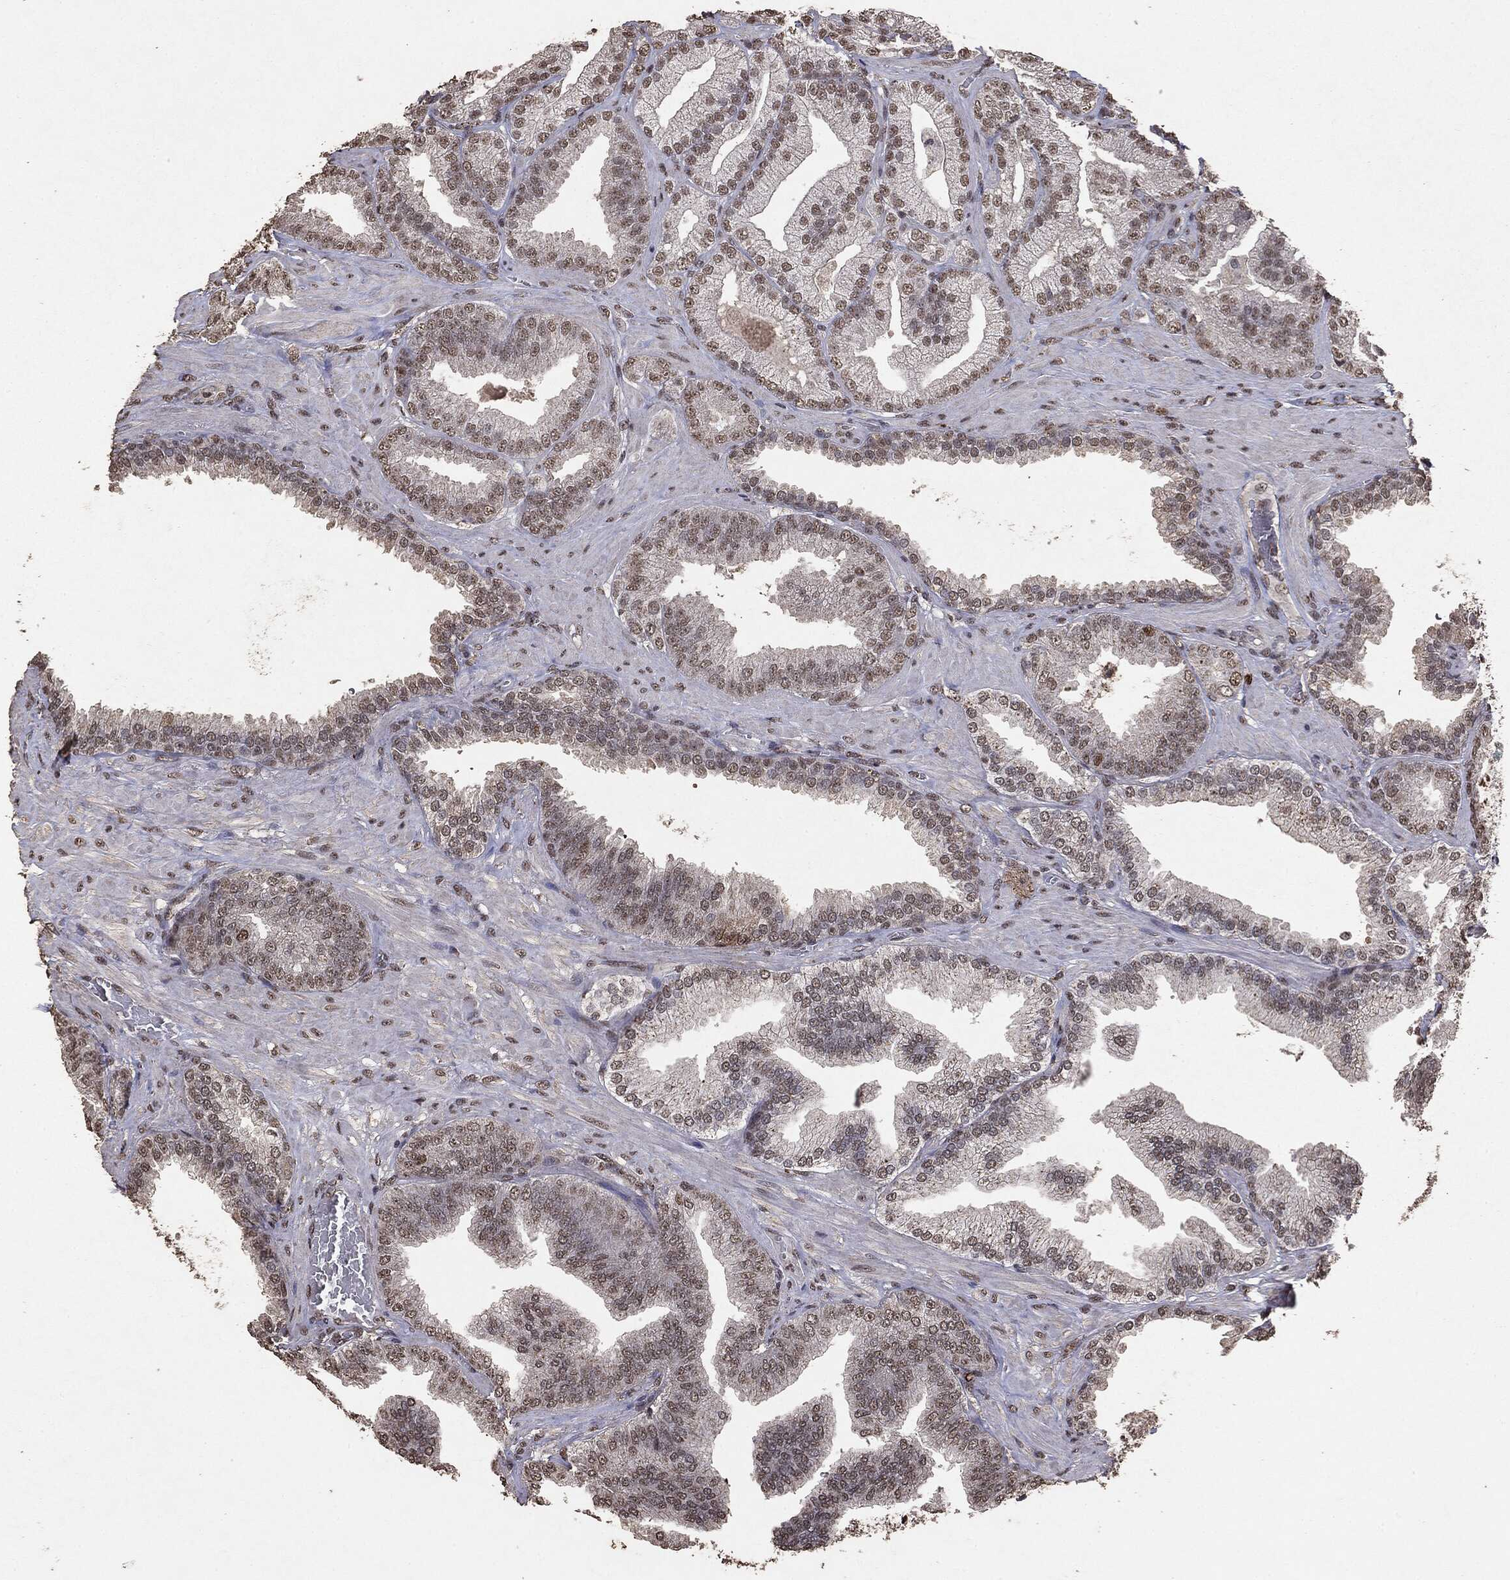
{"staining": {"intensity": "weak", "quantity": "25%-75%", "location": "nuclear"}, "tissue": "prostate cancer", "cell_type": "Tumor cells", "image_type": "cancer", "snomed": [{"axis": "morphology", "description": "Adenocarcinoma, High grade"}, {"axis": "topography", "description": "Prostate"}], "caption": "Prostate cancer stained with immunohistochemistry (IHC) displays weak nuclear staining in about 25%-75% of tumor cells.", "gene": "RAD18", "patient": {"sex": "male", "age": 68}}